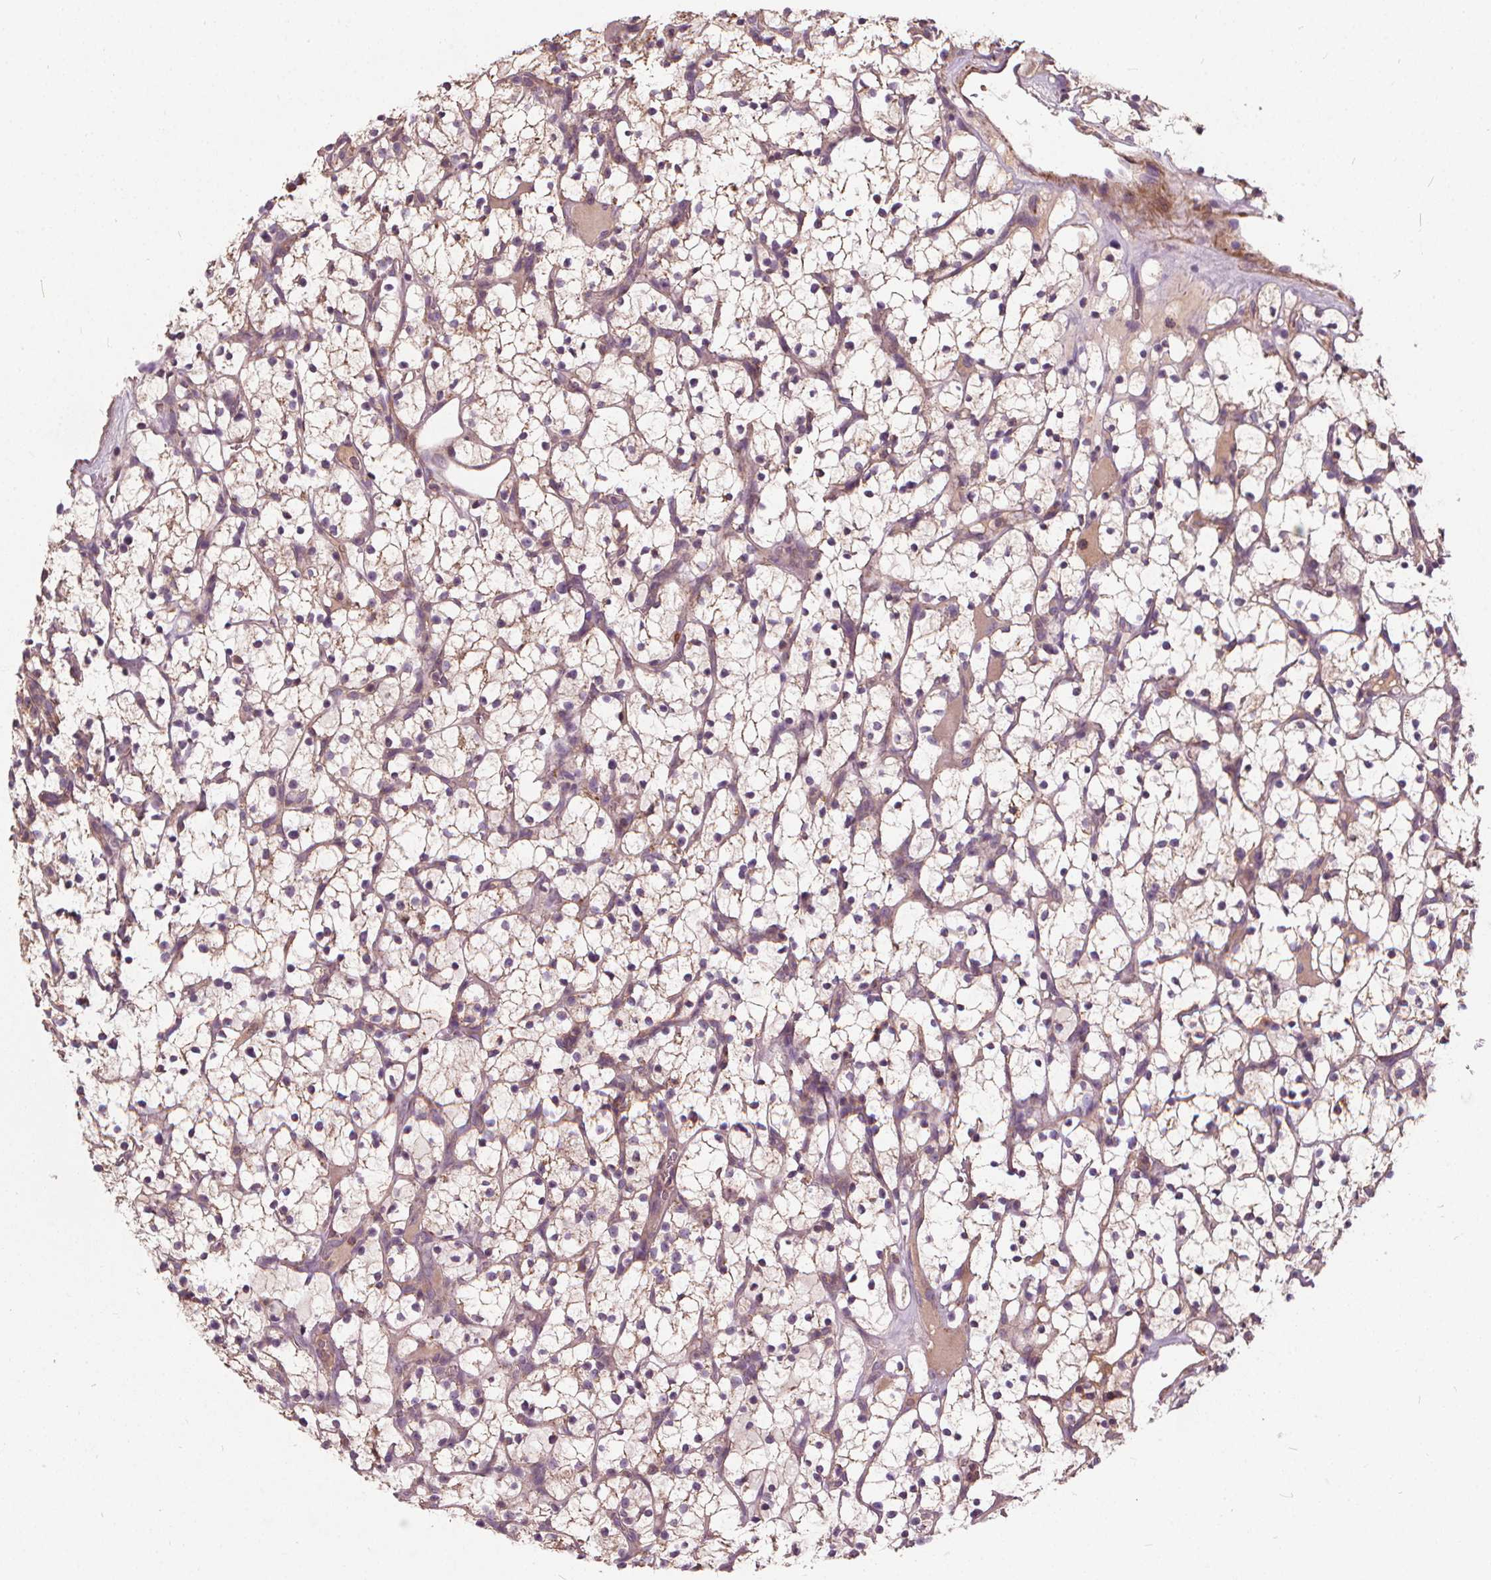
{"staining": {"intensity": "weak", "quantity": "<25%", "location": "cytoplasmic/membranous"}, "tissue": "renal cancer", "cell_type": "Tumor cells", "image_type": "cancer", "snomed": [{"axis": "morphology", "description": "Adenocarcinoma, NOS"}, {"axis": "topography", "description": "Kidney"}], "caption": "This is an immunohistochemistry (IHC) micrograph of renal cancer (adenocarcinoma). There is no expression in tumor cells.", "gene": "ORAI2", "patient": {"sex": "female", "age": 64}}